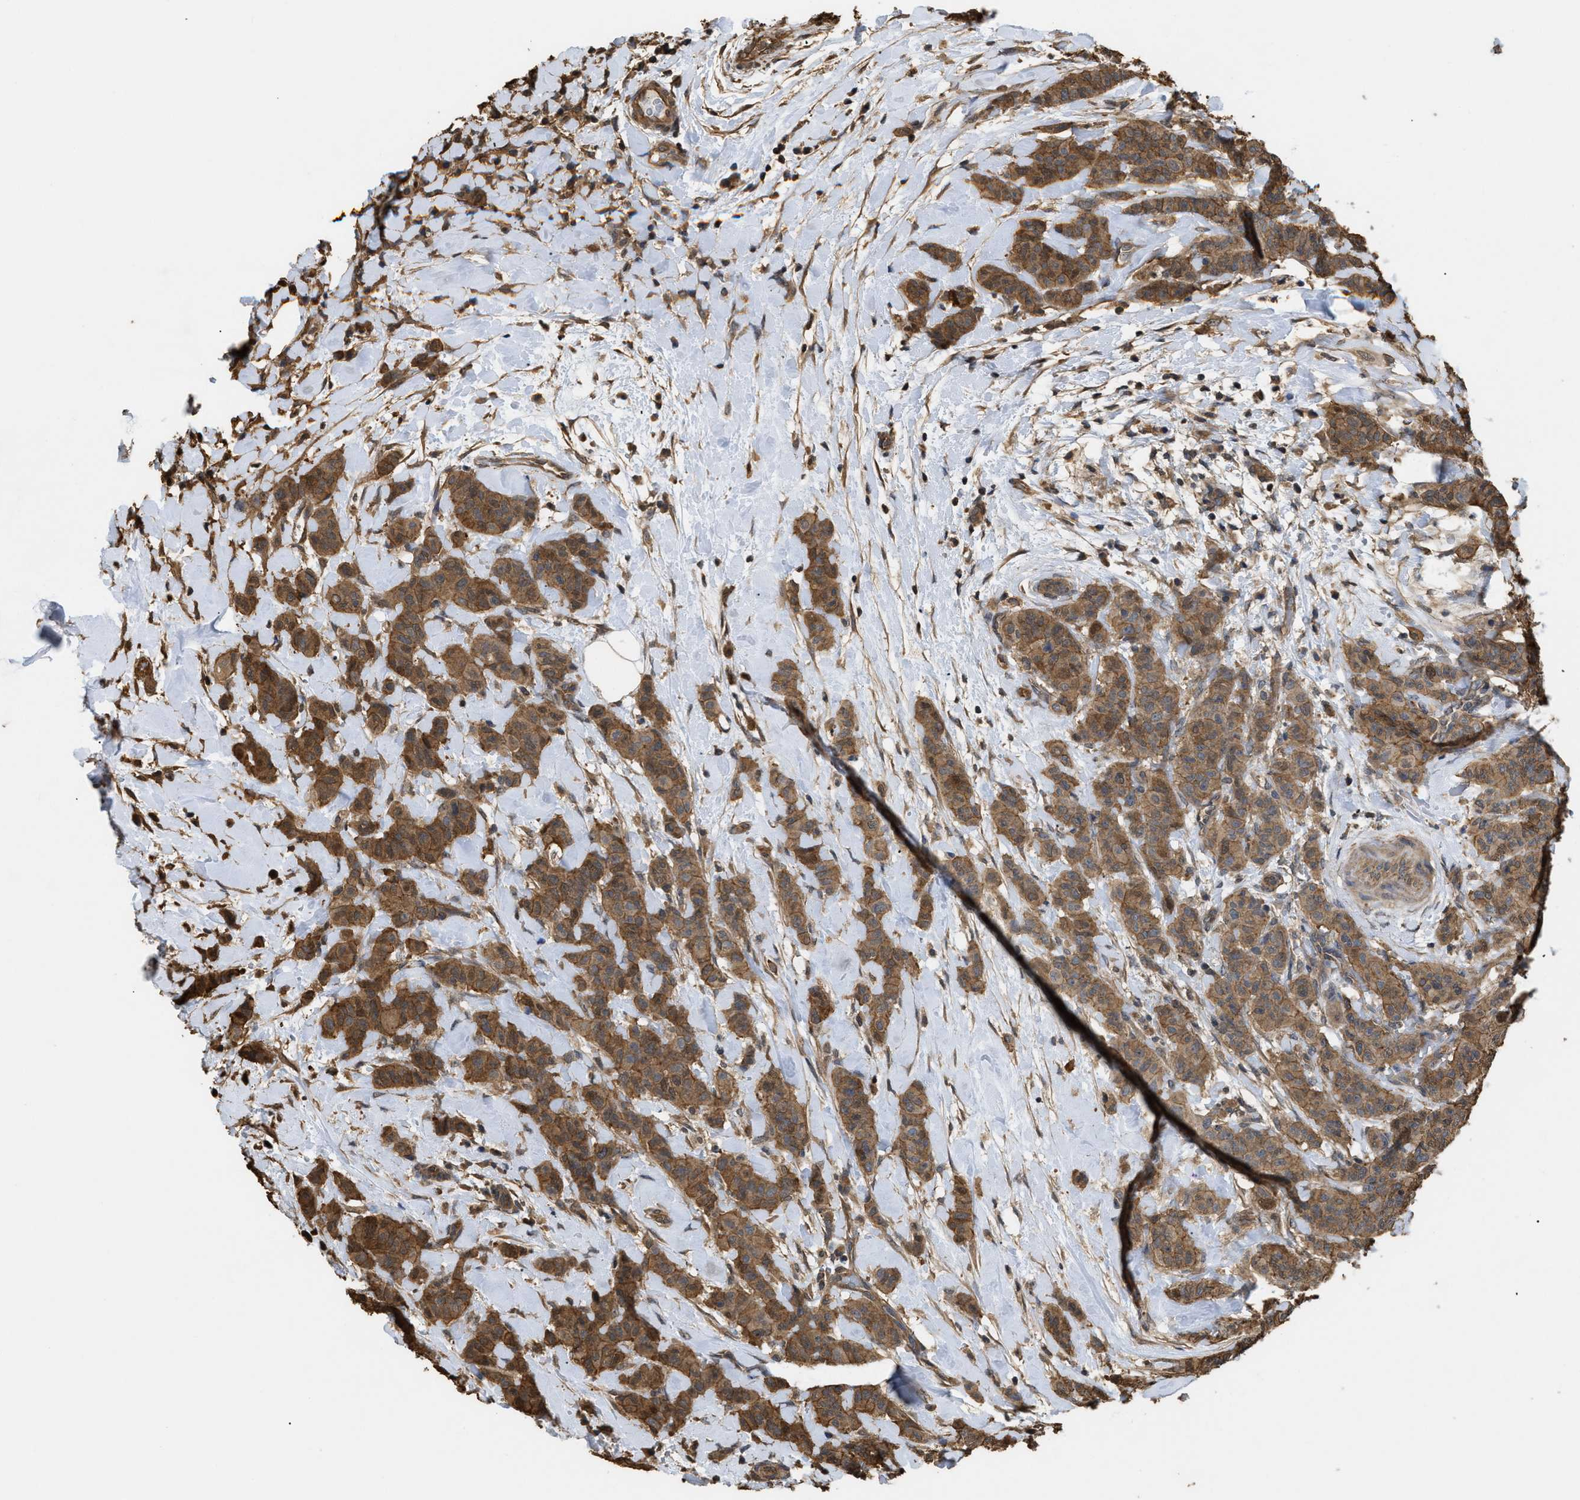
{"staining": {"intensity": "moderate", "quantity": ">75%", "location": "cytoplasmic/membranous"}, "tissue": "breast cancer", "cell_type": "Tumor cells", "image_type": "cancer", "snomed": [{"axis": "morphology", "description": "Normal tissue, NOS"}, {"axis": "morphology", "description": "Duct carcinoma"}, {"axis": "topography", "description": "Breast"}], "caption": "DAB immunohistochemical staining of breast cancer (infiltrating ductal carcinoma) reveals moderate cytoplasmic/membranous protein staining in approximately >75% of tumor cells.", "gene": "CALM1", "patient": {"sex": "female", "age": 40}}